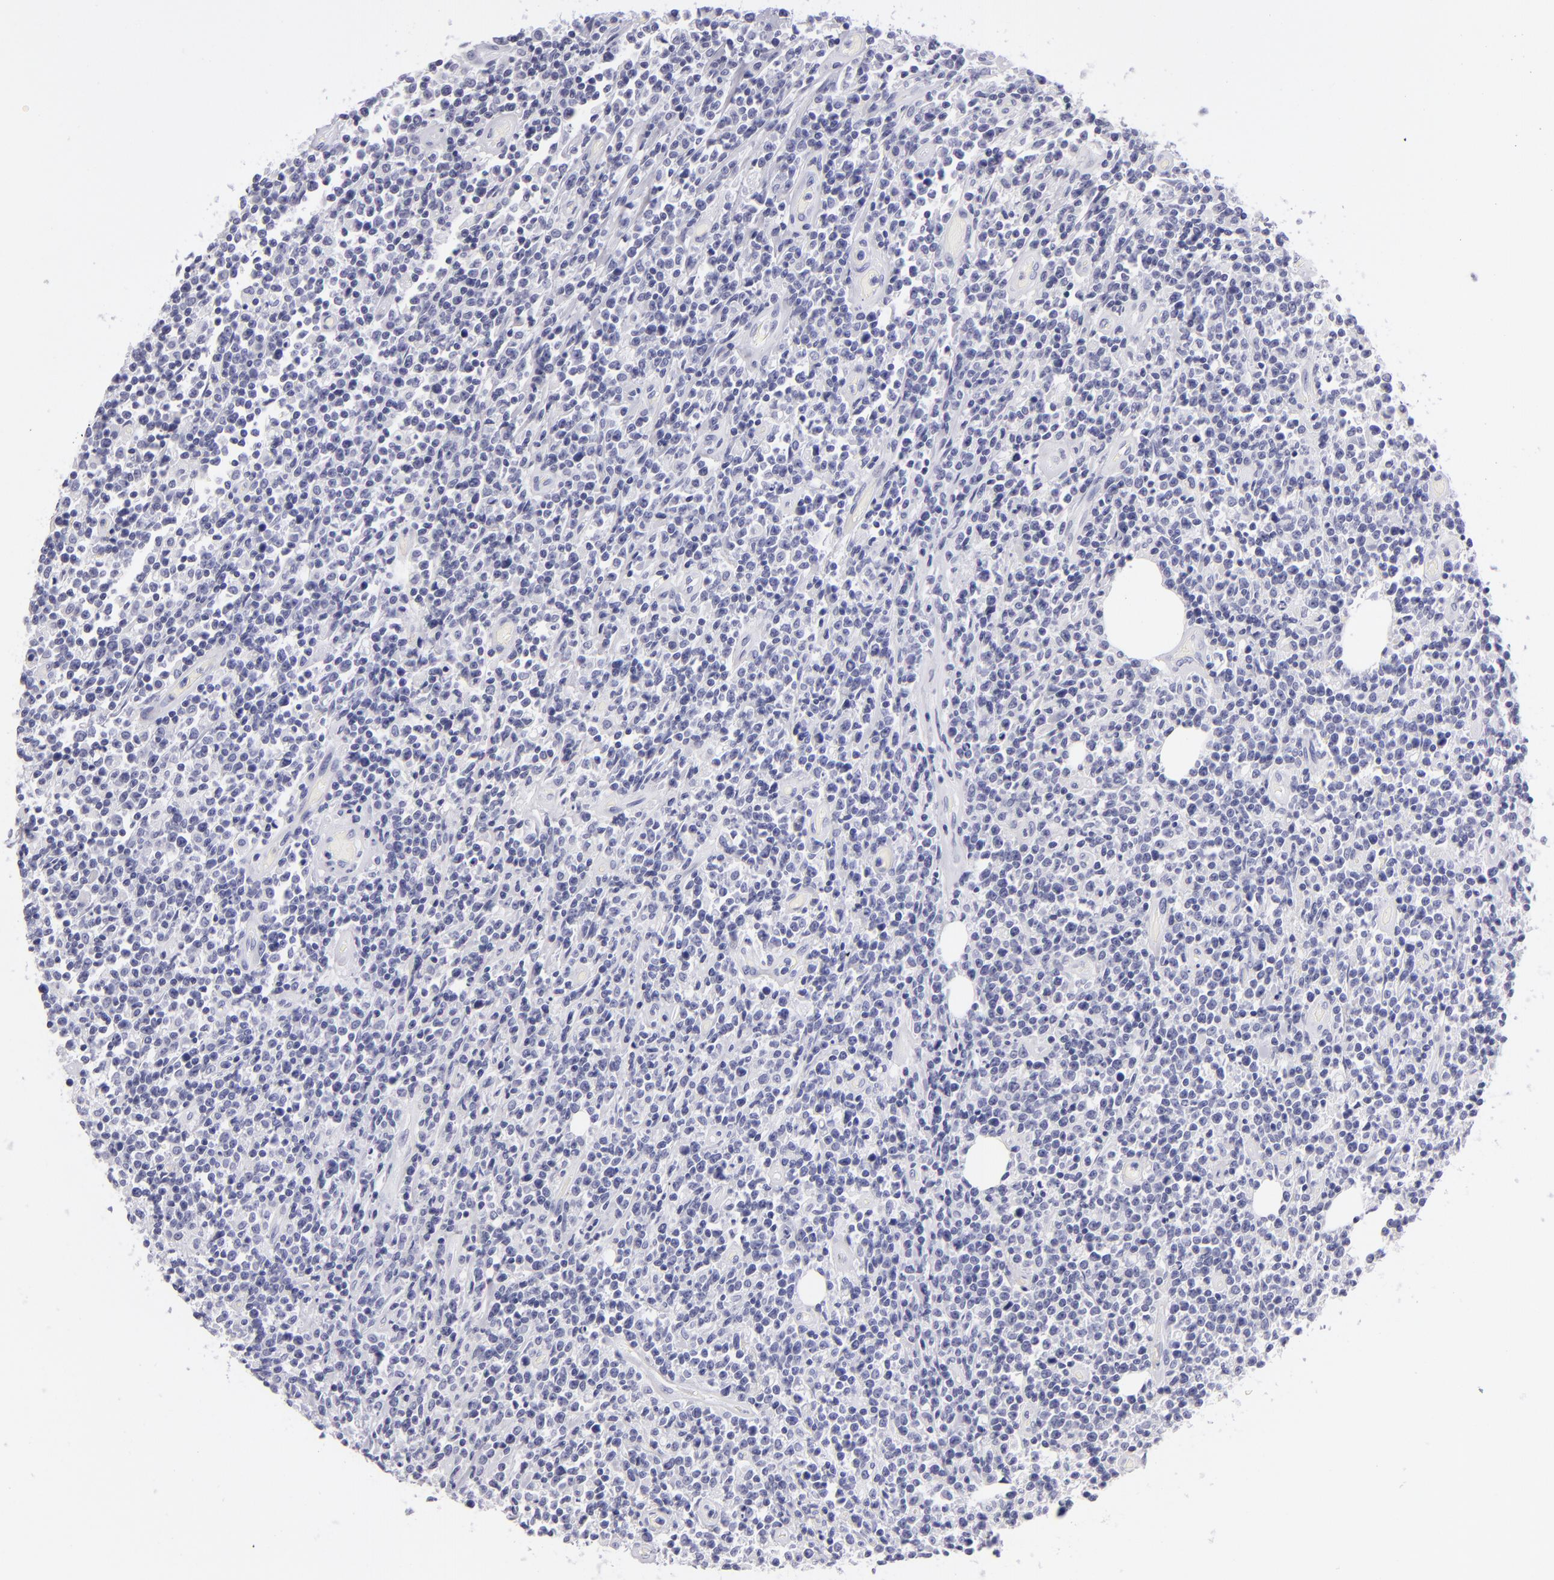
{"staining": {"intensity": "negative", "quantity": "none", "location": "none"}, "tissue": "lymphoma", "cell_type": "Tumor cells", "image_type": "cancer", "snomed": [{"axis": "morphology", "description": "Malignant lymphoma, non-Hodgkin's type, High grade"}, {"axis": "topography", "description": "Colon"}], "caption": "Lymphoma stained for a protein using immunohistochemistry (IHC) shows no positivity tumor cells.", "gene": "VIL1", "patient": {"sex": "male", "age": 82}}